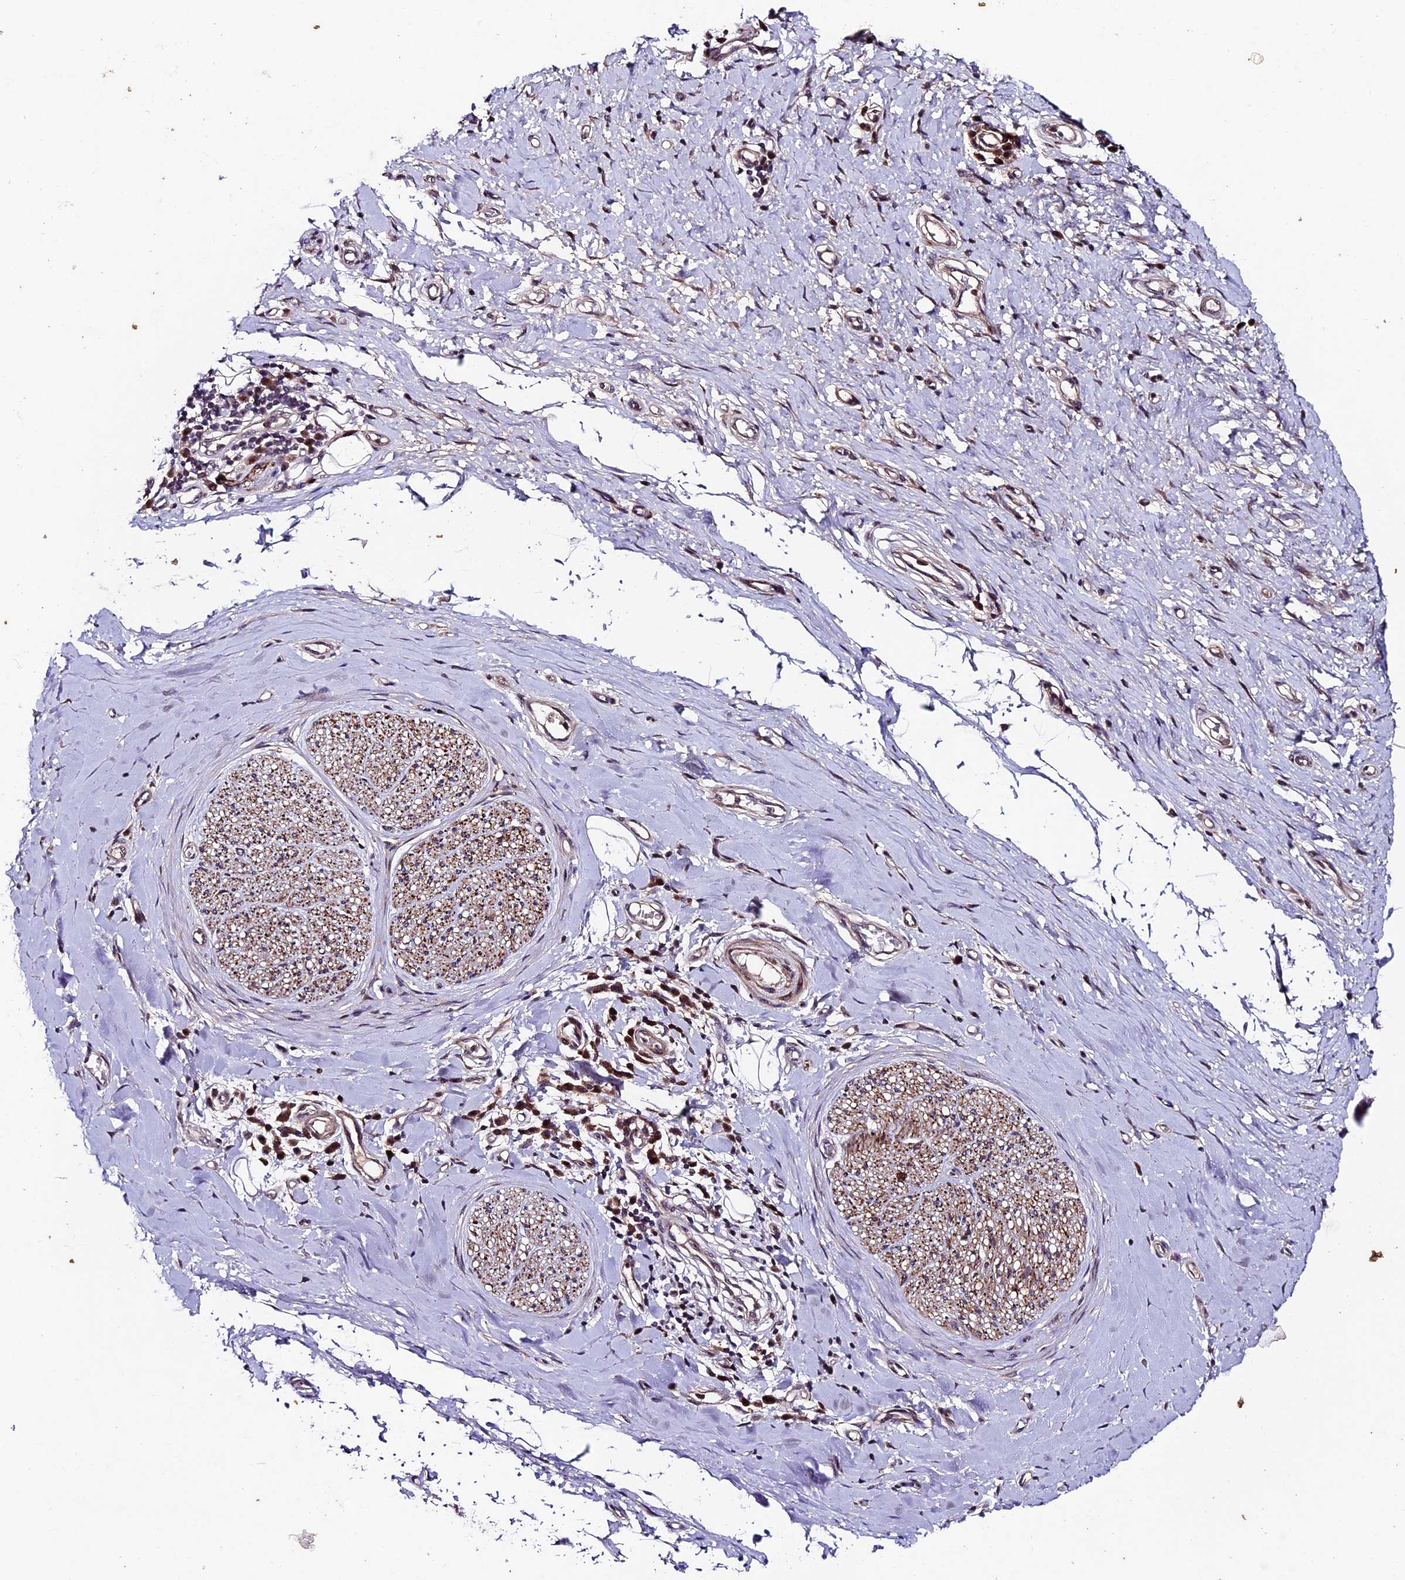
{"staining": {"intensity": "negative", "quantity": "none", "location": "none"}, "tissue": "adipose tissue", "cell_type": "Adipocytes", "image_type": "normal", "snomed": [{"axis": "morphology", "description": "Normal tissue, NOS"}, {"axis": "morphology", "description": "Adenocarcinoma, NOS"}, {"axis": "topography", "description": "Esophagus"}, {"axis": "topography", "description": "Stomach, upper"}, {"axis": "topography", "description": "Peripheral nerve tissue"}], "caption": "A high-resolution photomicrograph shows immunohistochemistry staining of normal adipose tissue, which displays no significant positivity in adipocytes. (DAB (3,3'-diaminobenzidine) IHC, high magnification).", "gene": "SIPA1L3", "patient": {"sex": "male", "age": 62}}